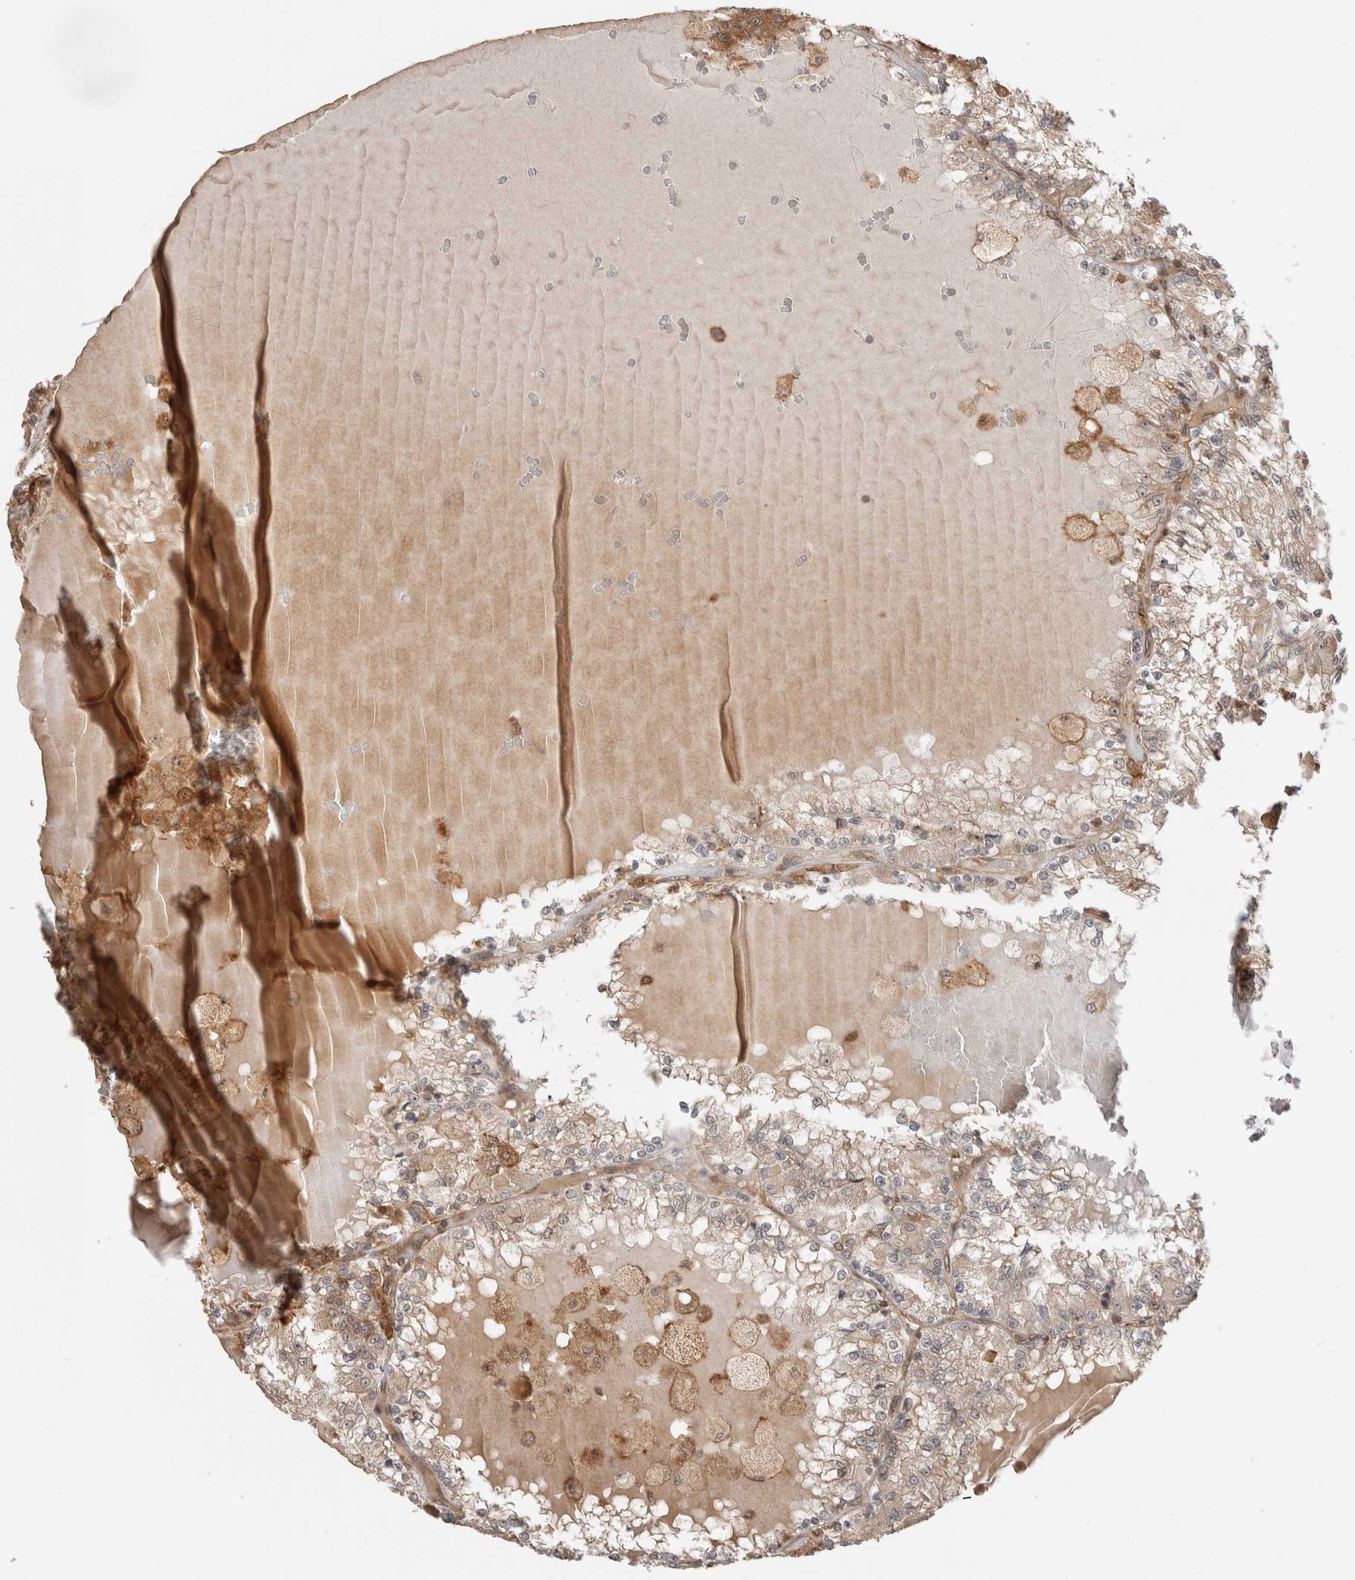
{"staining": {"intensity": "negative", "quantity": "none", "location": "none"}, "tissue": "renal cancer", "cell_type": "Tumor cells", "image_type": "cancer", "snomed": [{"axis": "morphology", "description": "Adenocarcinoma, NOS"}, {"axis": "topography", "description": "Kidney"}], "caption": "DAB (3,3'-diaminobenzidine) immunohistochemical staining of human adenocarcinoma (renal) demonstrates no significant positivity in tumor cells.", "gene": "WASF2", "patient": {"sex": "female", "age": 56}}